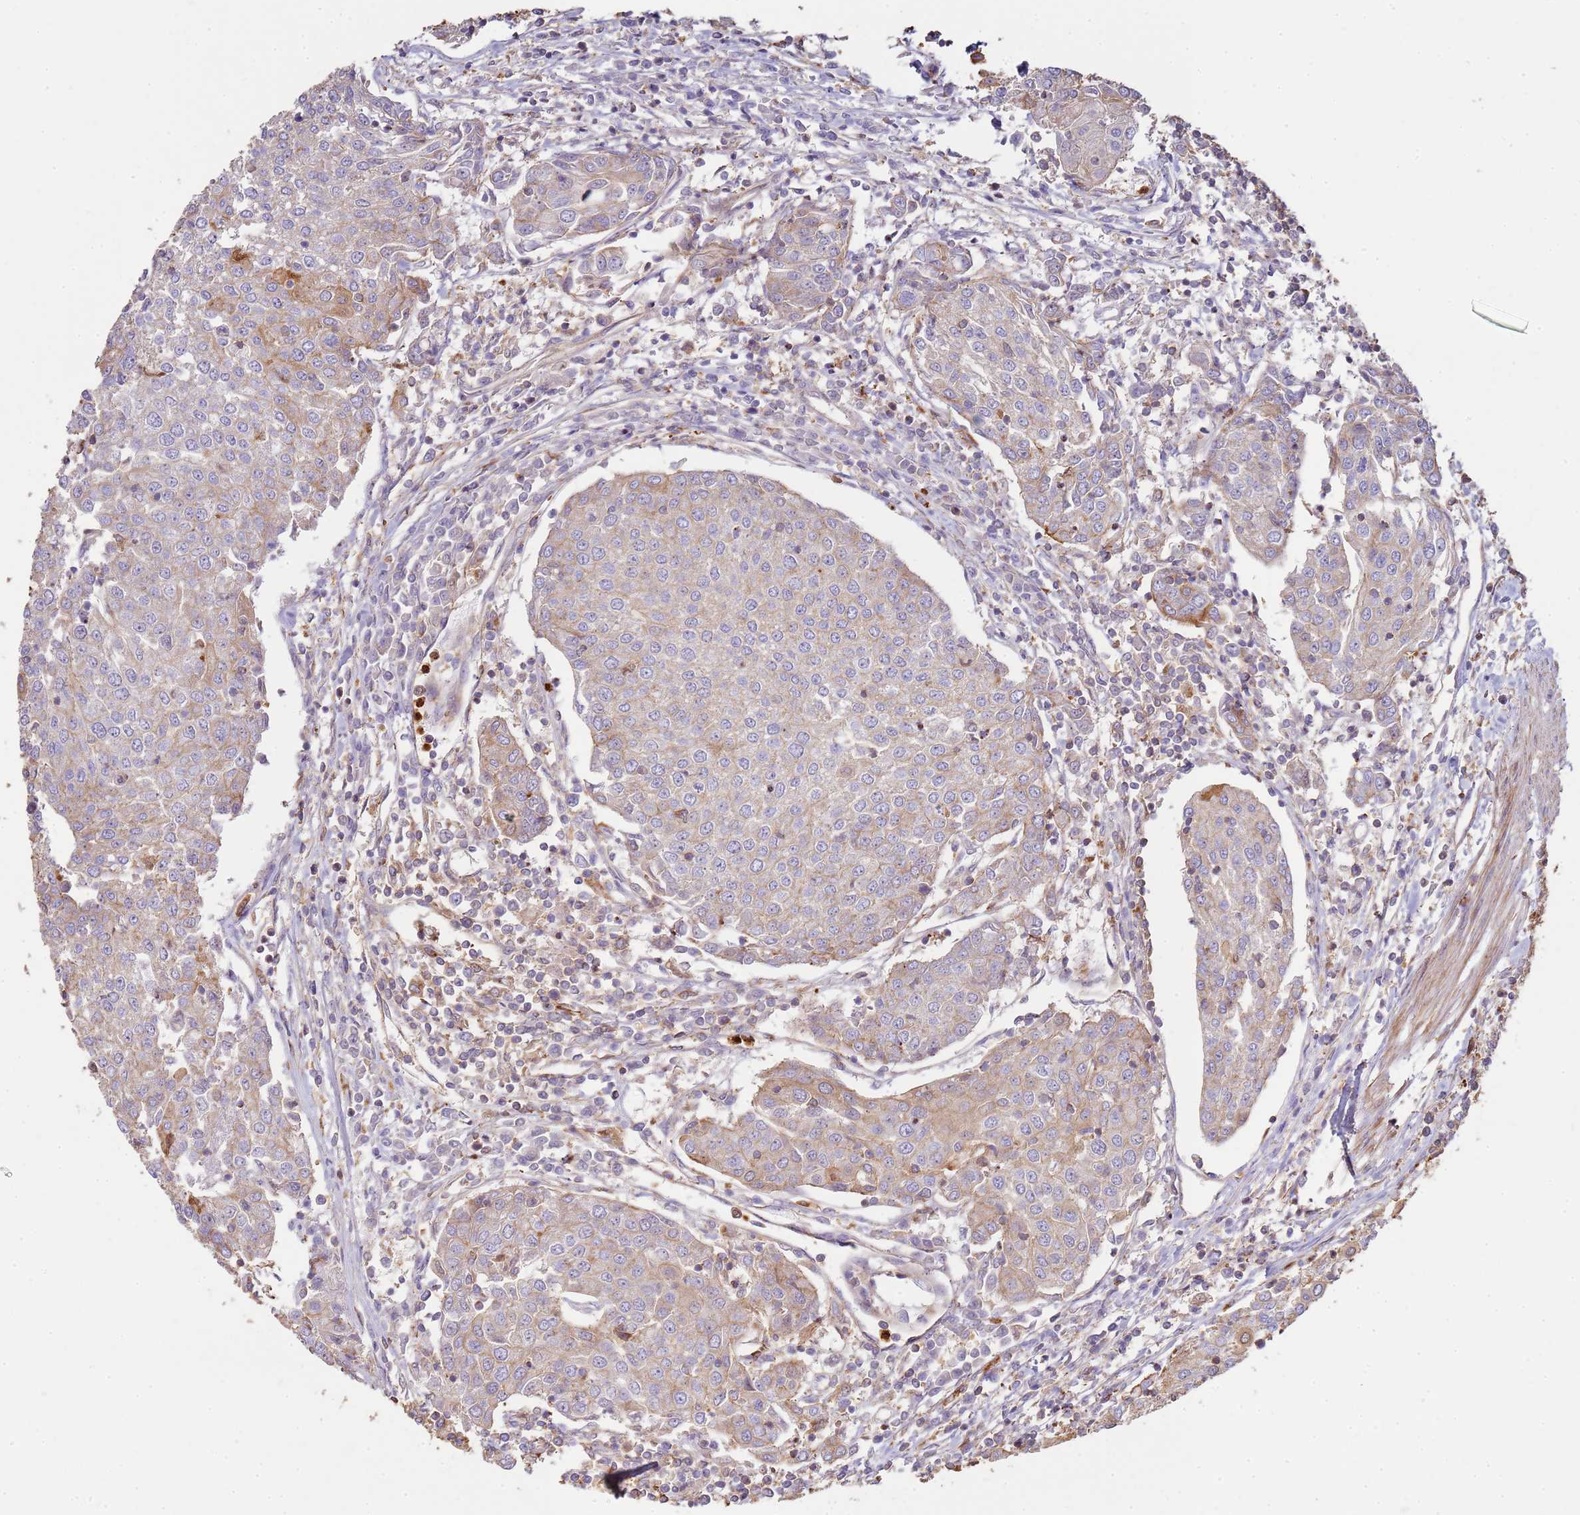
{"staining": {"intensity": "moderate", "quantity": "<25%", "location": "cytoplasmic/membranous"}, "tissue": "urothelial cancer", "cell_type": "Tumor cells", "image_type": "cancer", "snomed": [{"axis": "morphology", "description": "Urothelial carcinoma, High grade"}, {"axis": "topography", "description": "Urinary bladder"}], "caption": "Moderate cytoplasmic/membranous staining is present in approximately <25% of tumor cells in urothelial carcinoma (high-grade). (DAB (3,3'-diaminobenzidine) = brown stain, brightfield microscopy at high magnification).", "gene": "NDUFAF4", "patient": {"sex": "female", "age": 85}}